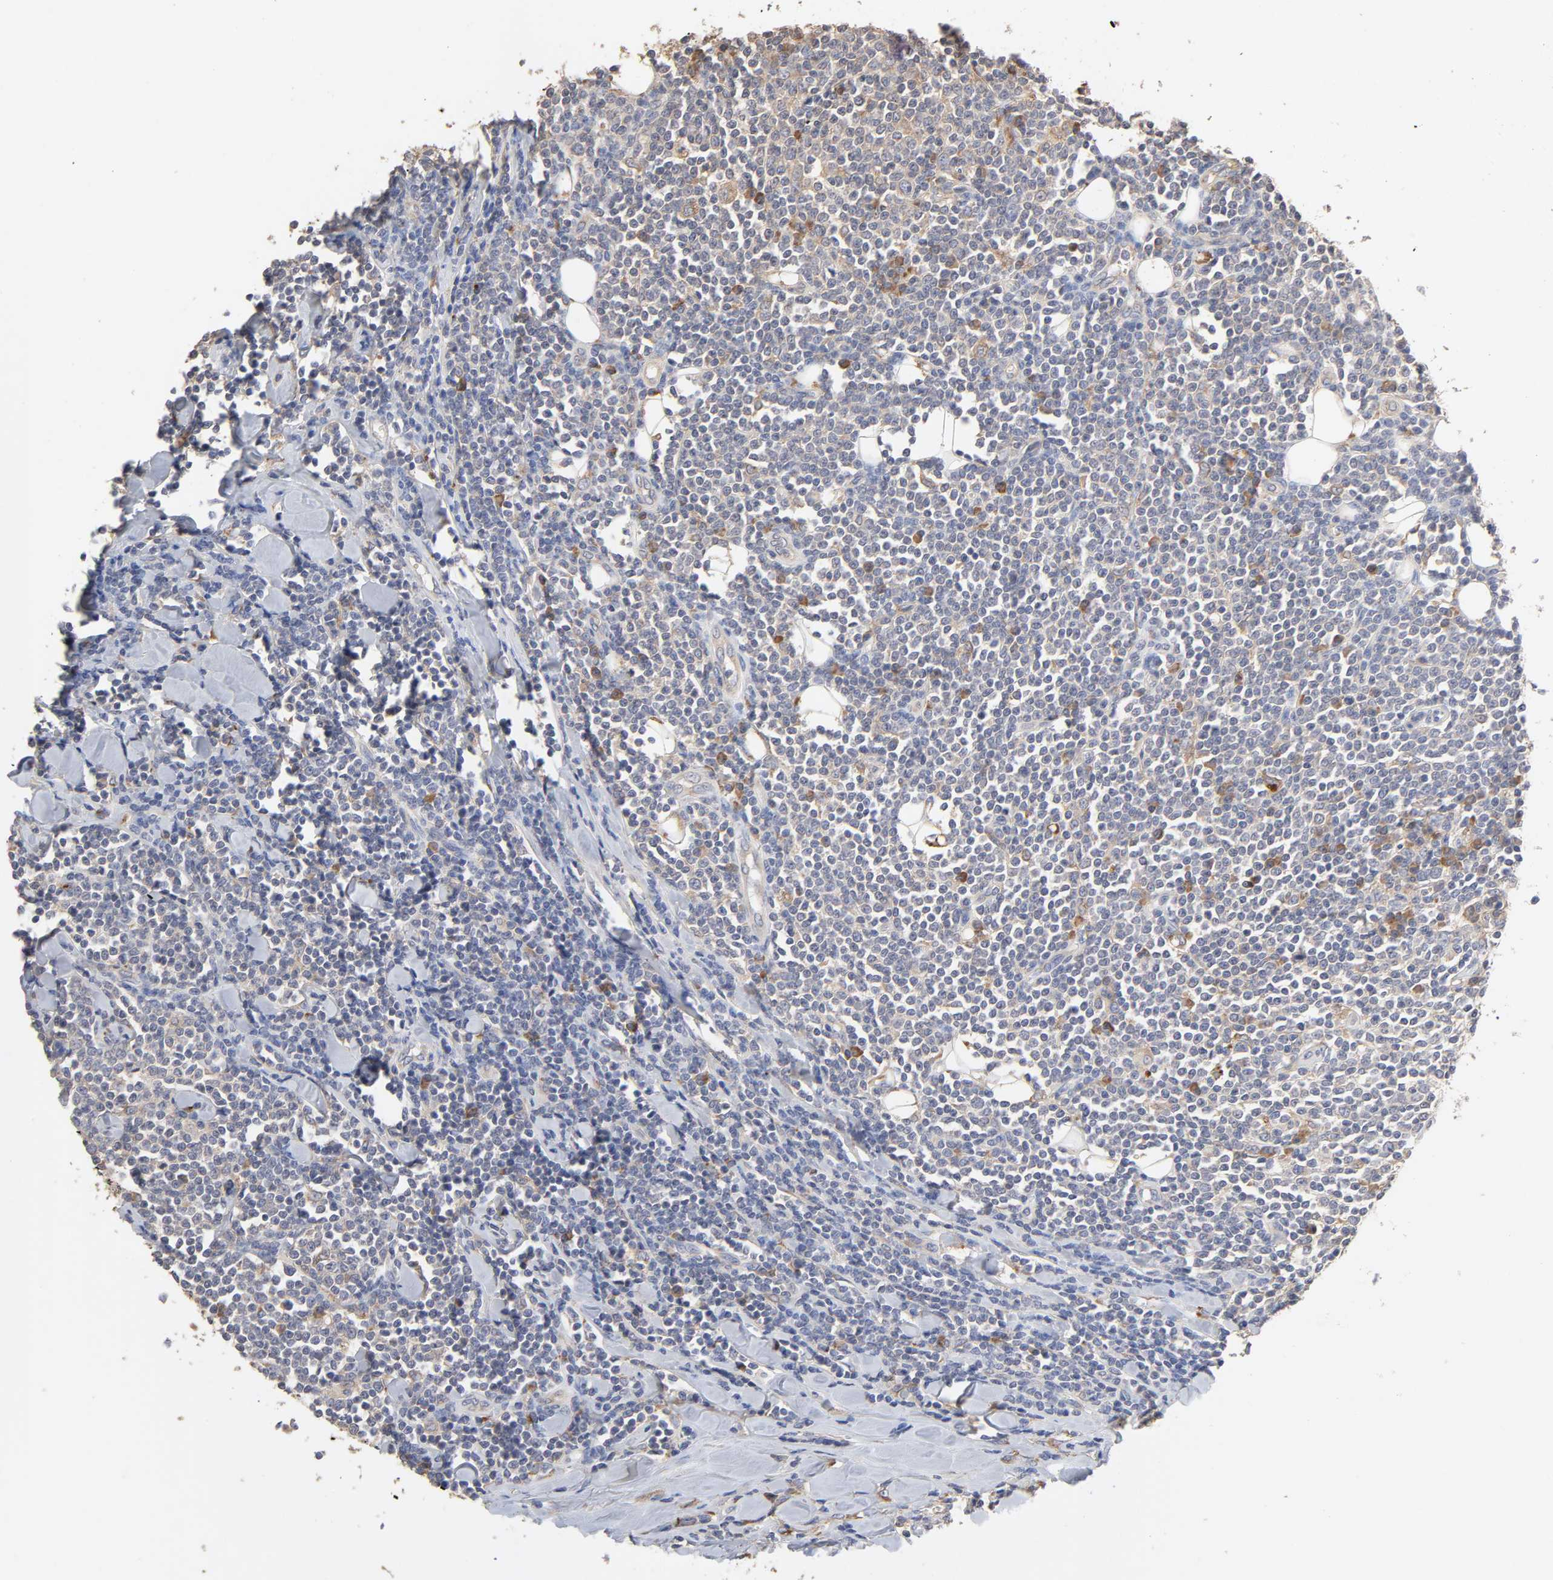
{"staining": {"intensity": "moderate", "quantity": "<25%", "location": "cytoplasmic/membranous"}, "tissue": "lymphoma", "cell_type": "Tumor cells", "image_type": "cancer", "snomed": [{"axis": "morphology", "description": "Malignant lymphoma, non-Hodgkin's type, Low grade"}, {"axis": "topography", "description": "Soft tissue"}], "caption": "An immunohistochemistry photomicrograph of tumor tissue is shown. Protein staining in brown highlights moderate cytoplasmic/membranous positivity in low-grade malignant lymphoma, non-Hodgkin's type within tumor cells.", "gene": "EIF4G2", "patient": {"sex": "male", "age": 92}}